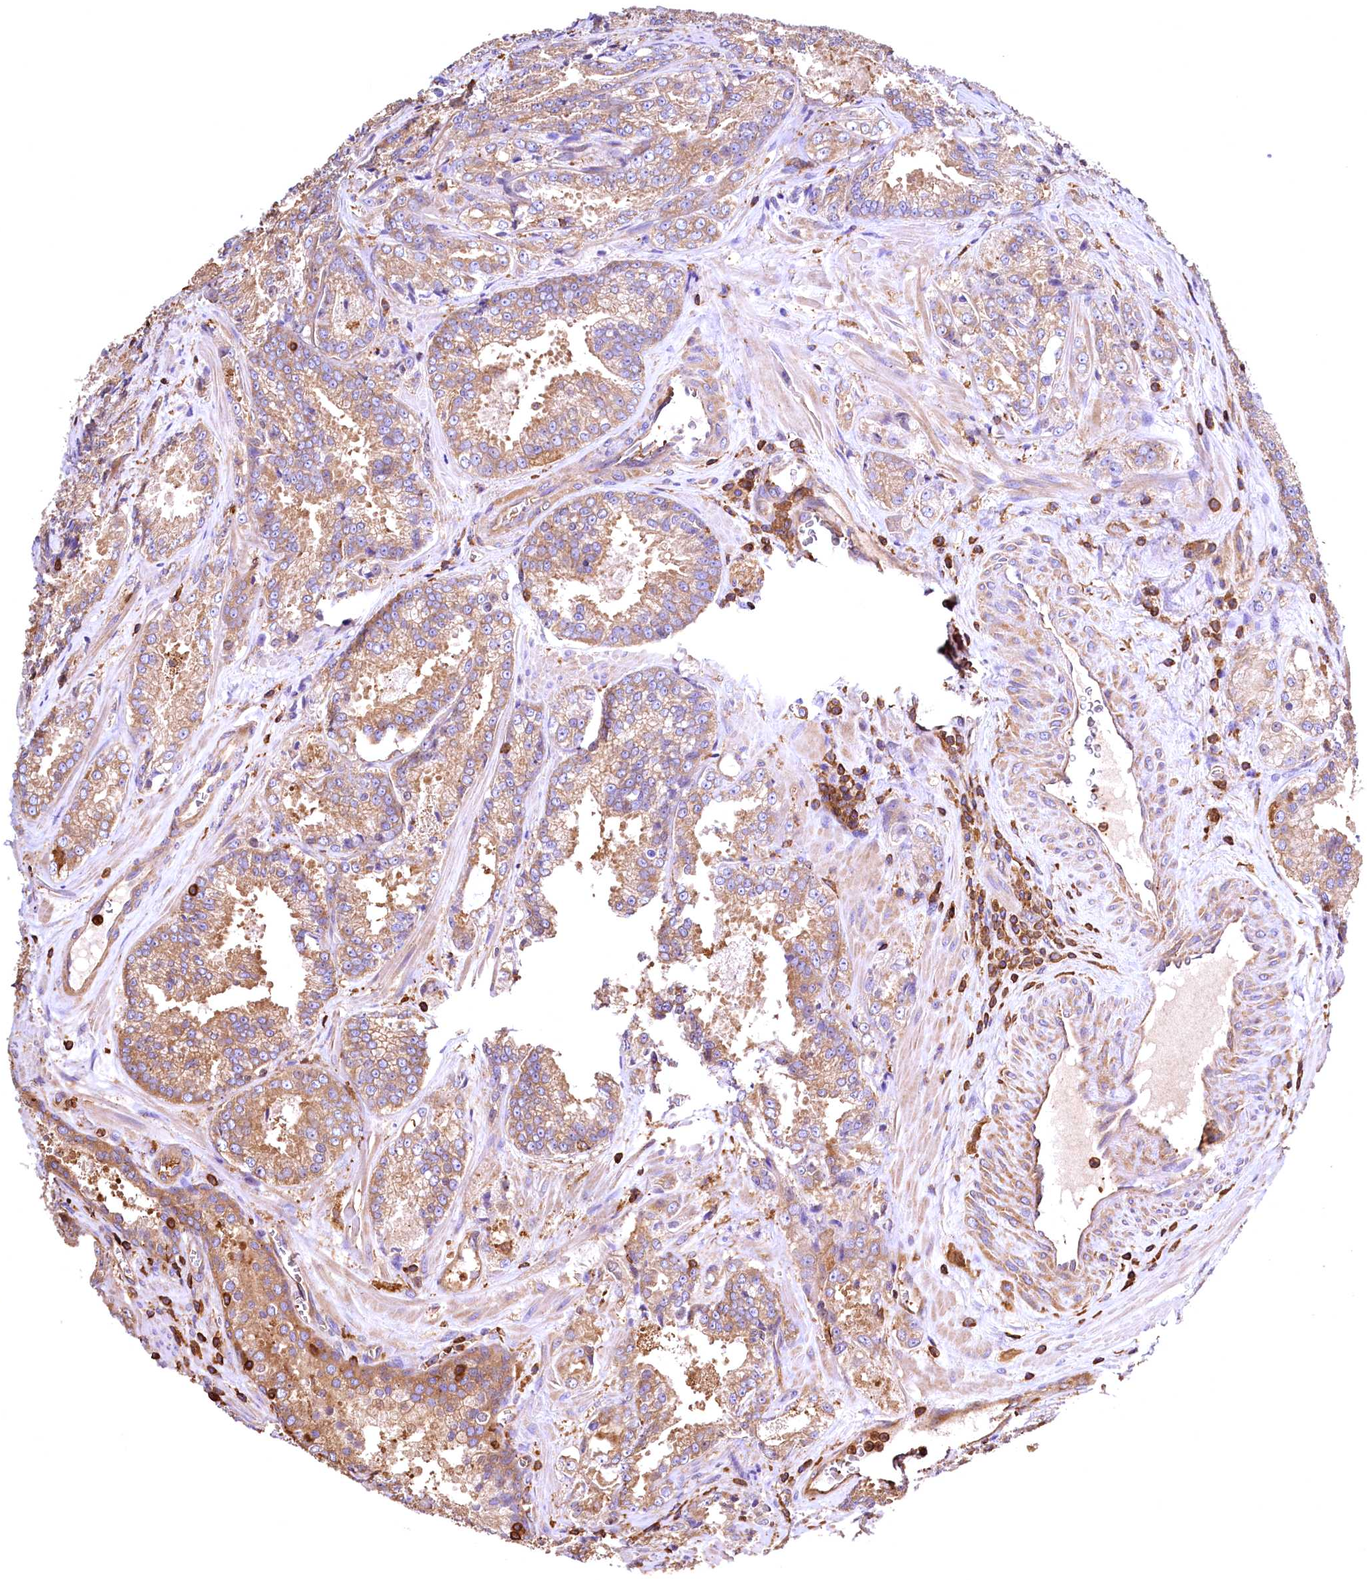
{"staining": {"intensity": "moderate", "quantity": "25%-75%", "location": "cytoplasmic/membranous"}, "tissue": "prostate cancer", "cell_type": "Tumor cells", "image_type": "cancer", "snomed": [{"axis": "morphology", "description": "Adenocarcinoma, Low grade"}, {"axis": "topography", "description": "Prostate"}], "caption": "Immunohistochemistry histopathology image of neoplastic tissue: low-grade adenocarcinoma (prostate) stained using immunohistochemistry reveals medium levels of moderate protein expression localized specifically in the cytoplasmic/membranous of tumor cells, appearing as a cytoplasmic/membranous brown color.", "gene": "RARS2", "patient": {"sex": "male", "age": 47}}